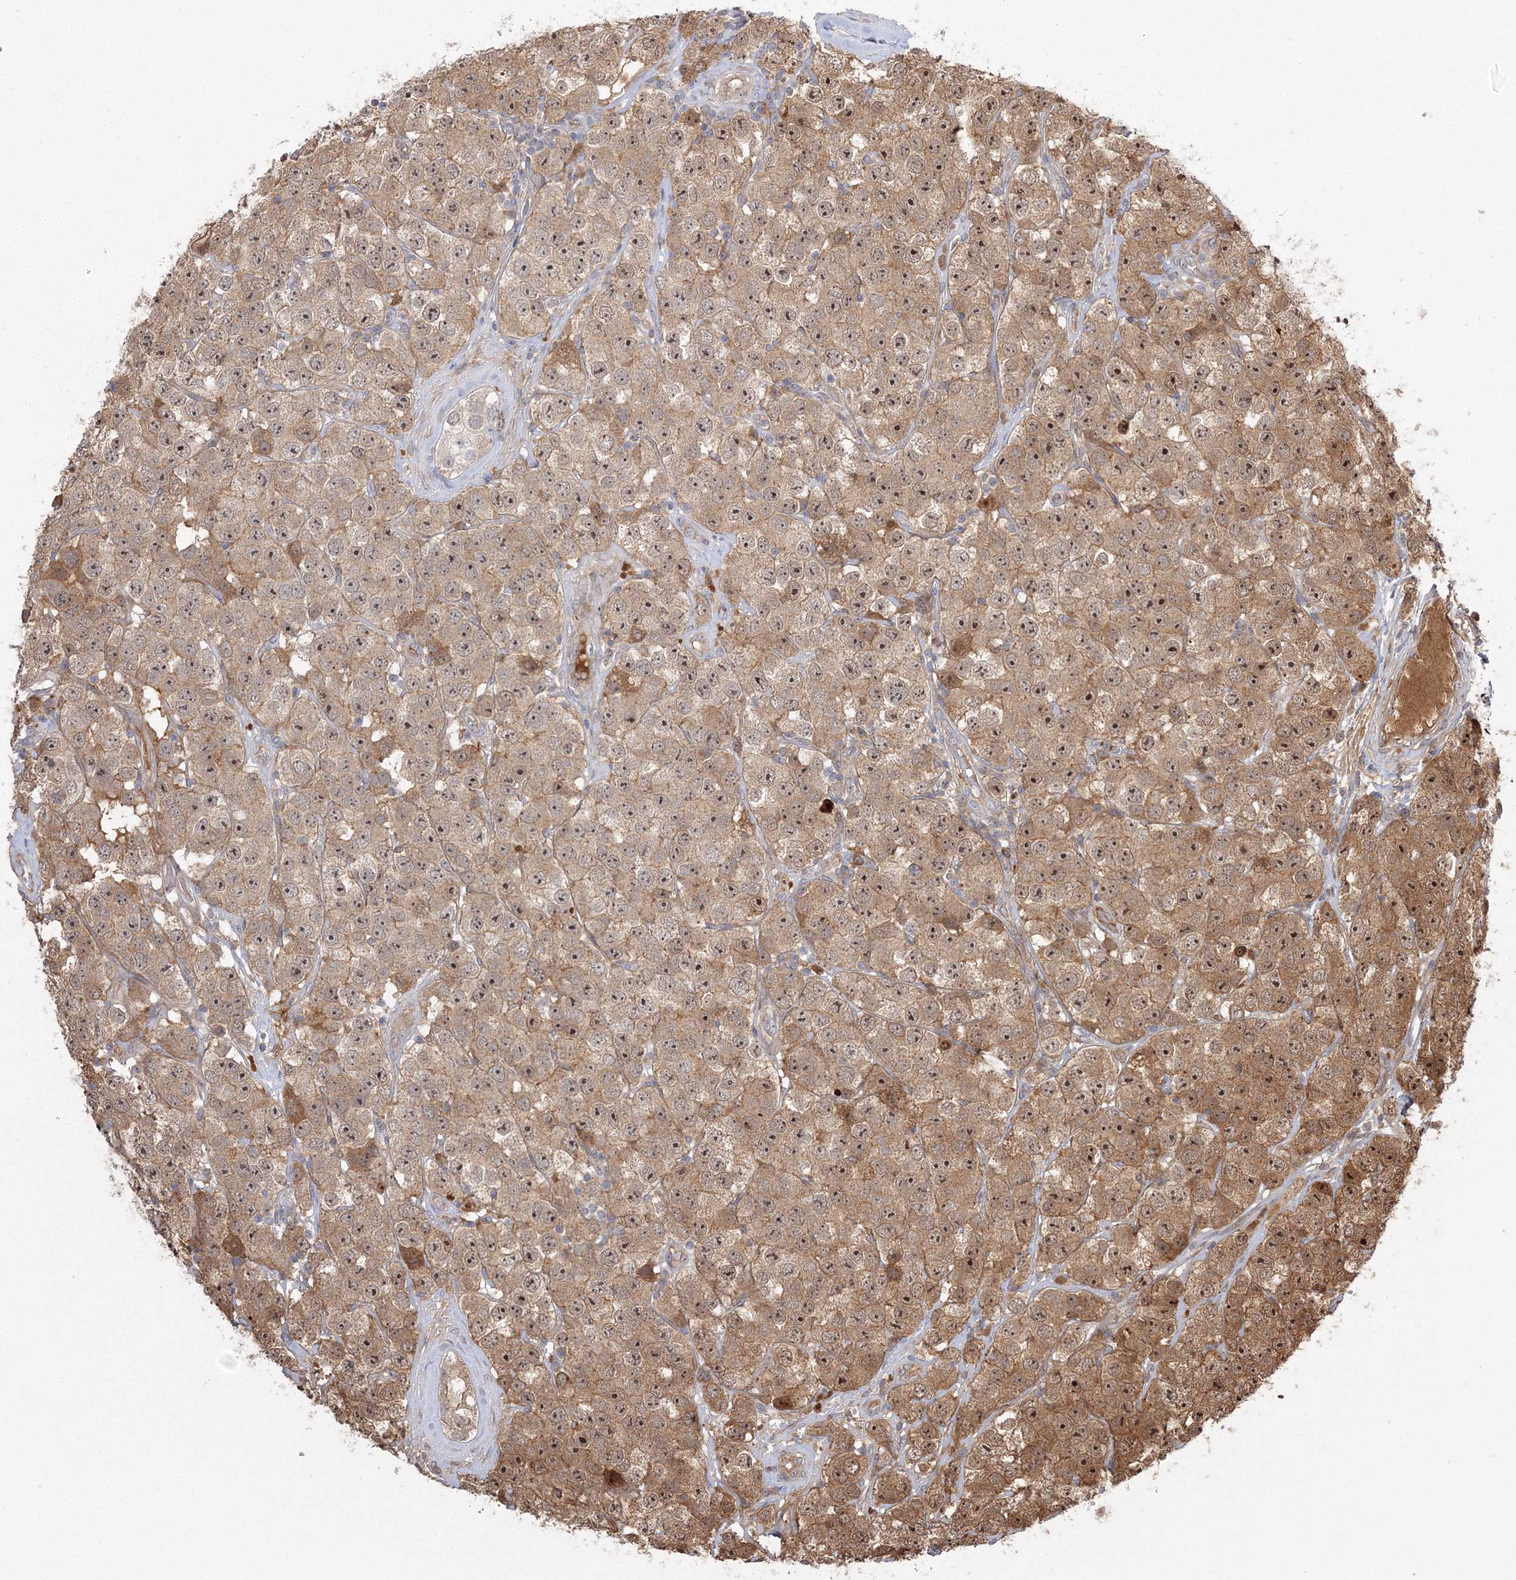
{"staining": {"intensity": "moderate", "quantity": ">75%", "location": "cytoplasmic/membranous,nuclear"}, "tissue": "testis cancer", "cell_type": "Tumor cells", "image_type": "cancer", "snomed": [{"axis": "morphology", "description": "Seminoma, NOS"}, {"axis": "topography", "description": "Testis"}], "caption": "Testis cancer (seminoma) tissue exhibits moderate cytoplasmic/membranous and nuclear positivity in approximately >75% of tumor cells", "gene": "NPM3", "patient": {"sex": "male", "age": 28}}